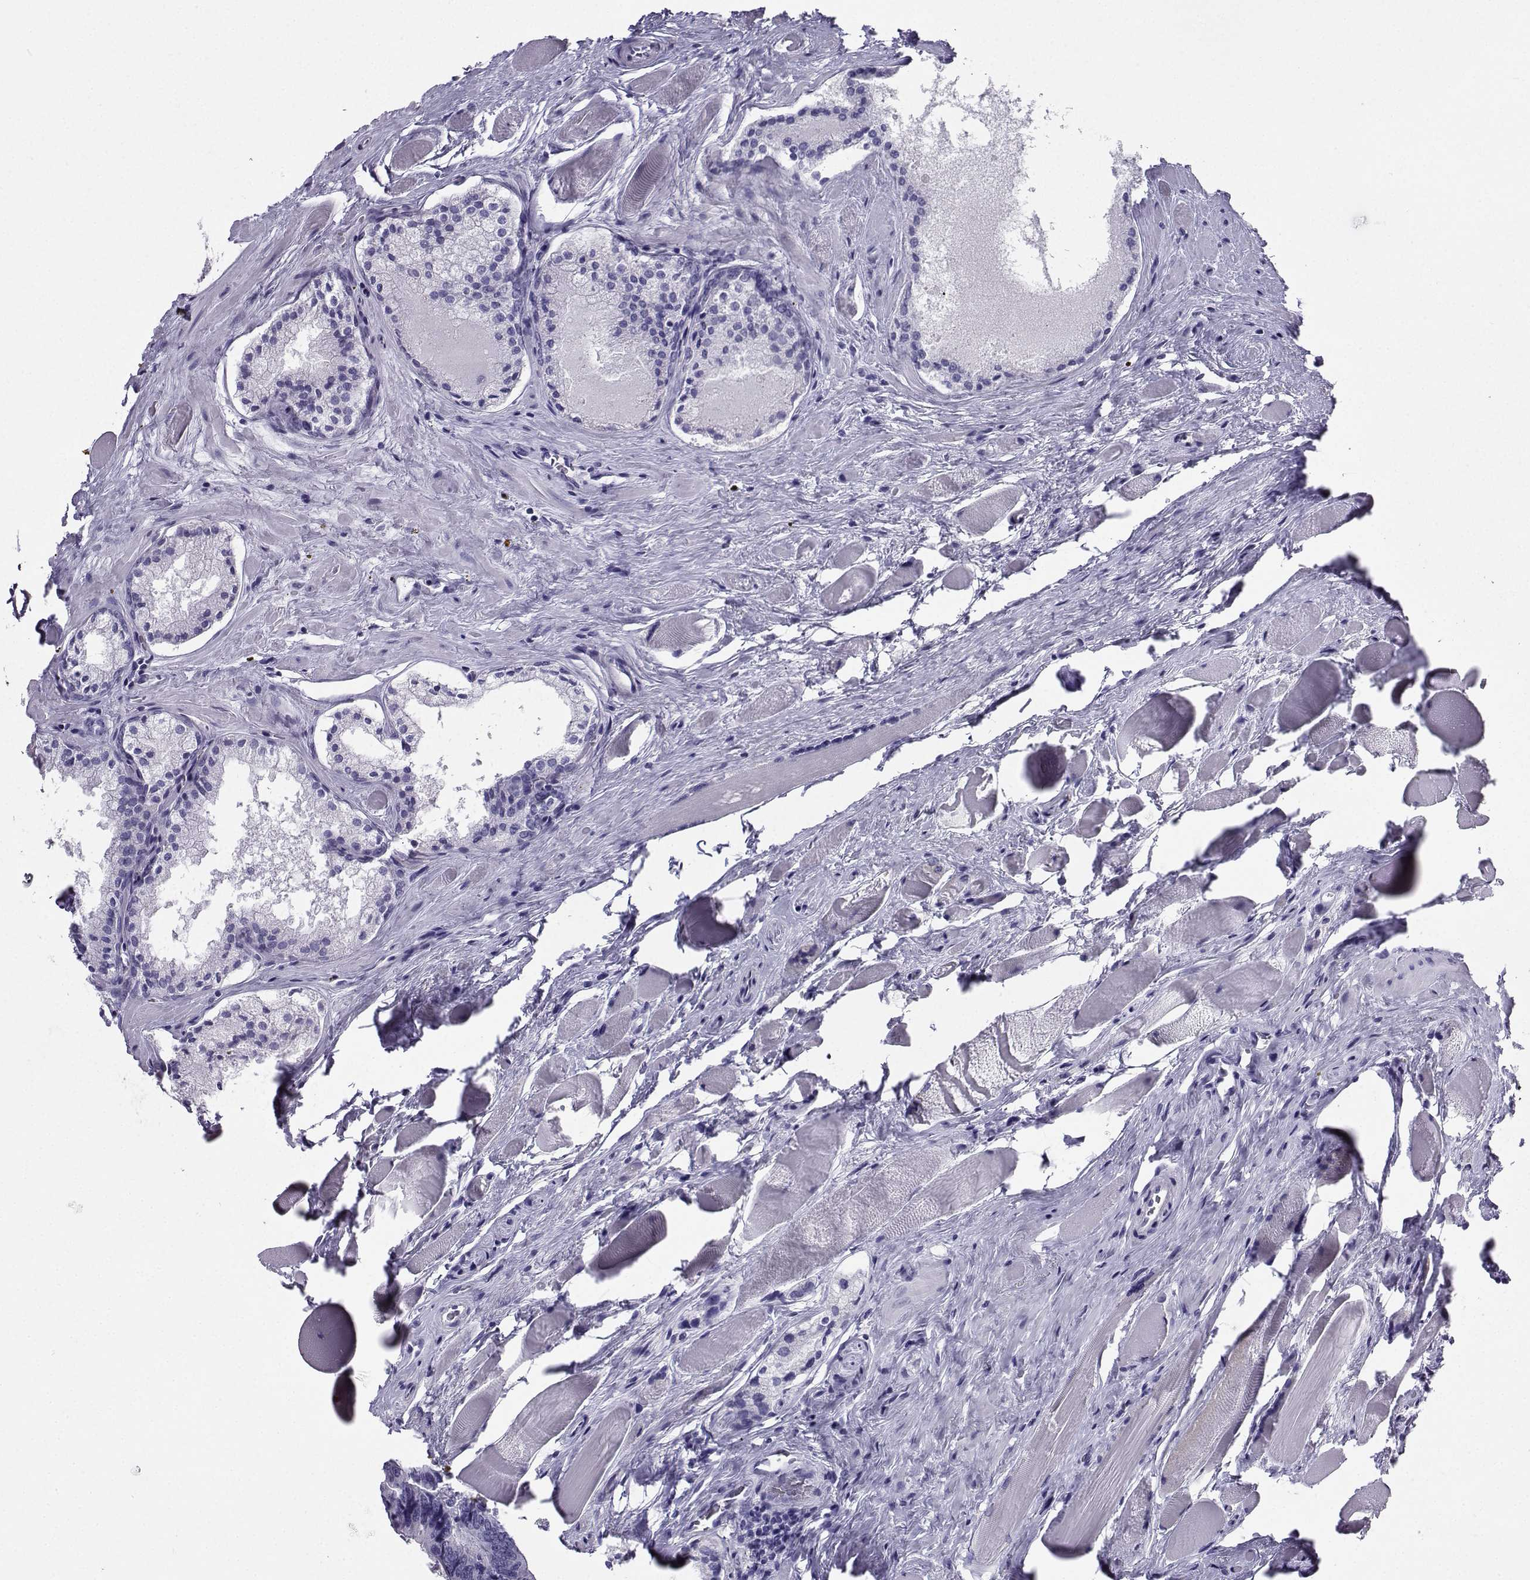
{"staining": {"intensity": "negative", "quantity": "none", "location": "none"}, "tissue": "prostate cancer", "cell_type": "Tumor cells", "image_type": "cancer", "snomed": [{"axis": "morphology", "description": "Adenocarcinoma, NOS"}, {"axis": "morphology", "description": "Adenocarcinoma, High grade"}, {"axis": "topography", "description": "Prostate"}], "caption": "This is an IHC photomicrograph of prostate adenocarcinoma. There is no staining in tumor cells.", "gene": "CD109", "patient": {"sex": "male", "age": 62}}